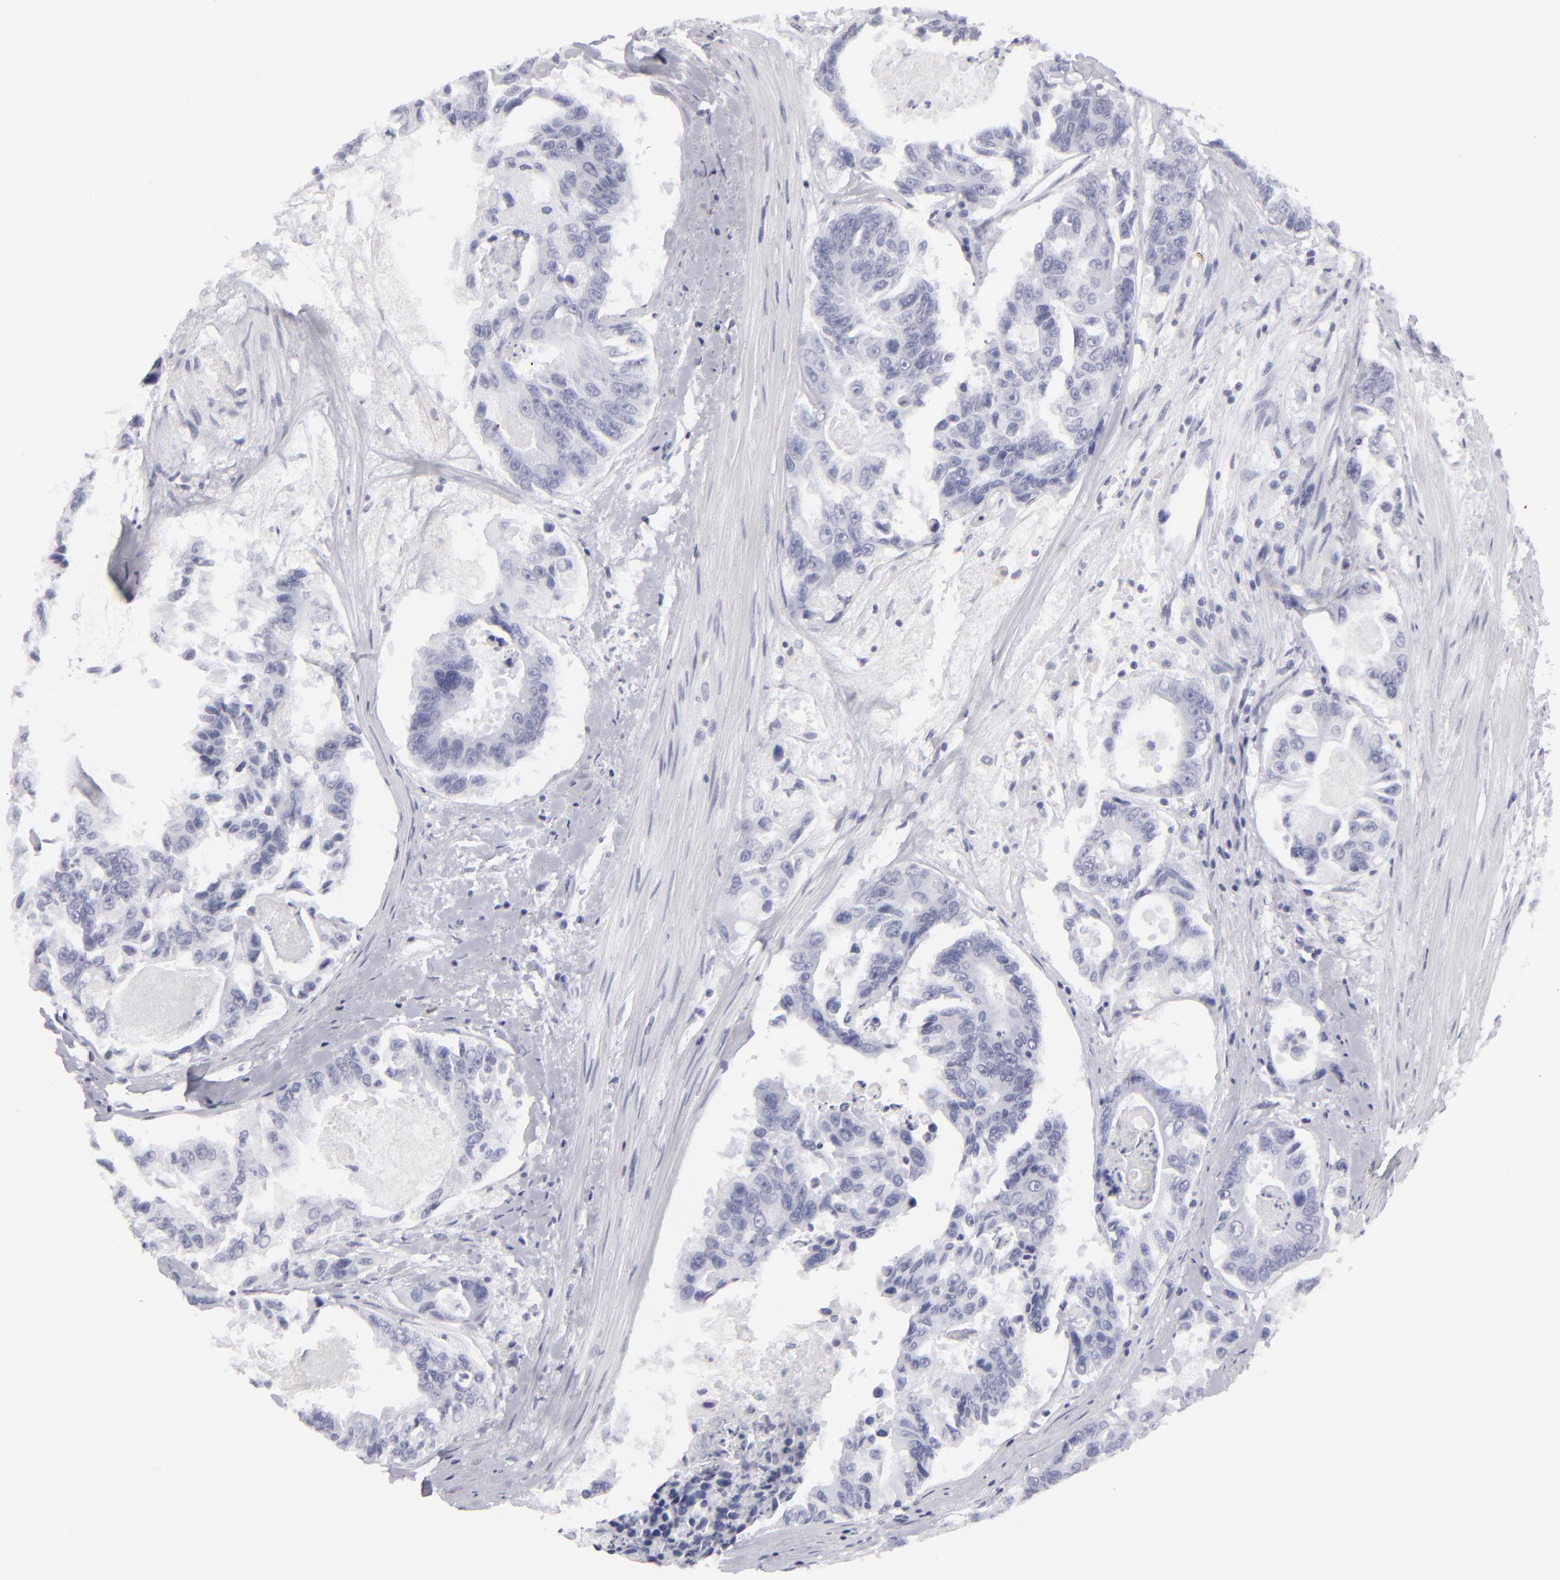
{"staining": {"intensity": "negative", "quantity": "none", "location": "none"}, "tissue": "colorectal cancer", "cell_type": "Tumor cells", "image_type": "cancer", "snomed": [{"axis": "morphology", "description": "Adenocarcinoma, NOS"}, {"axis": "topography", "description": "Colon"}], "caption": "There is no significant positivity in tumor cells of colorectal cancer (adenocarcinoma). (DAB (3,3'-diaminobenzidine) immunohistochemistry (IHC) visualized using brightfield microscopy, high magnification).", "gene": "KRT1", "patient": {"sex": "female", "age": 86}}